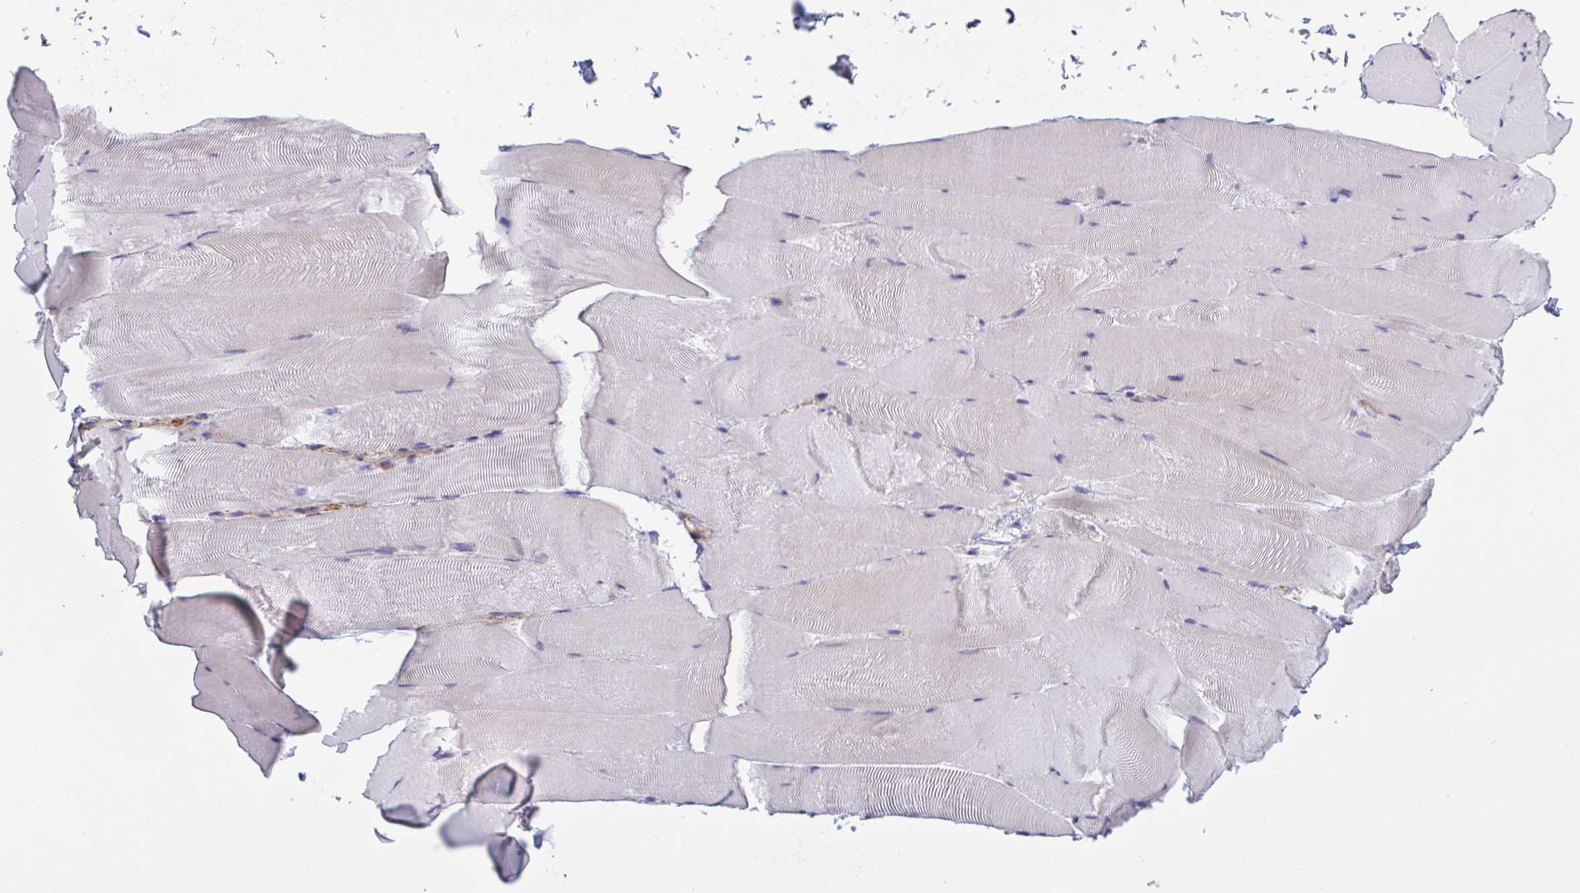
{"staining": {"intensity": "negative", "quantity": "none", "location": "none"}, "tissue": "skeletal muscle", "cell_type": "Myocytes", "image_type": "normal", "snomed": [{"axis": "morphology", "description": "Normal tissue, NOS"}, {"axis": "topography", "description": "Skeletal muscle"}], "caption": "The micrograph shows no staining of myocytes in benign skeletal muscle. (DAB (3,3'-diaminobenzidine) immunohistochemistry (IHC) with hematoxylin counter stain).", "gene": "SHISA7", "patient": {"sex": "female", "age": 64}}